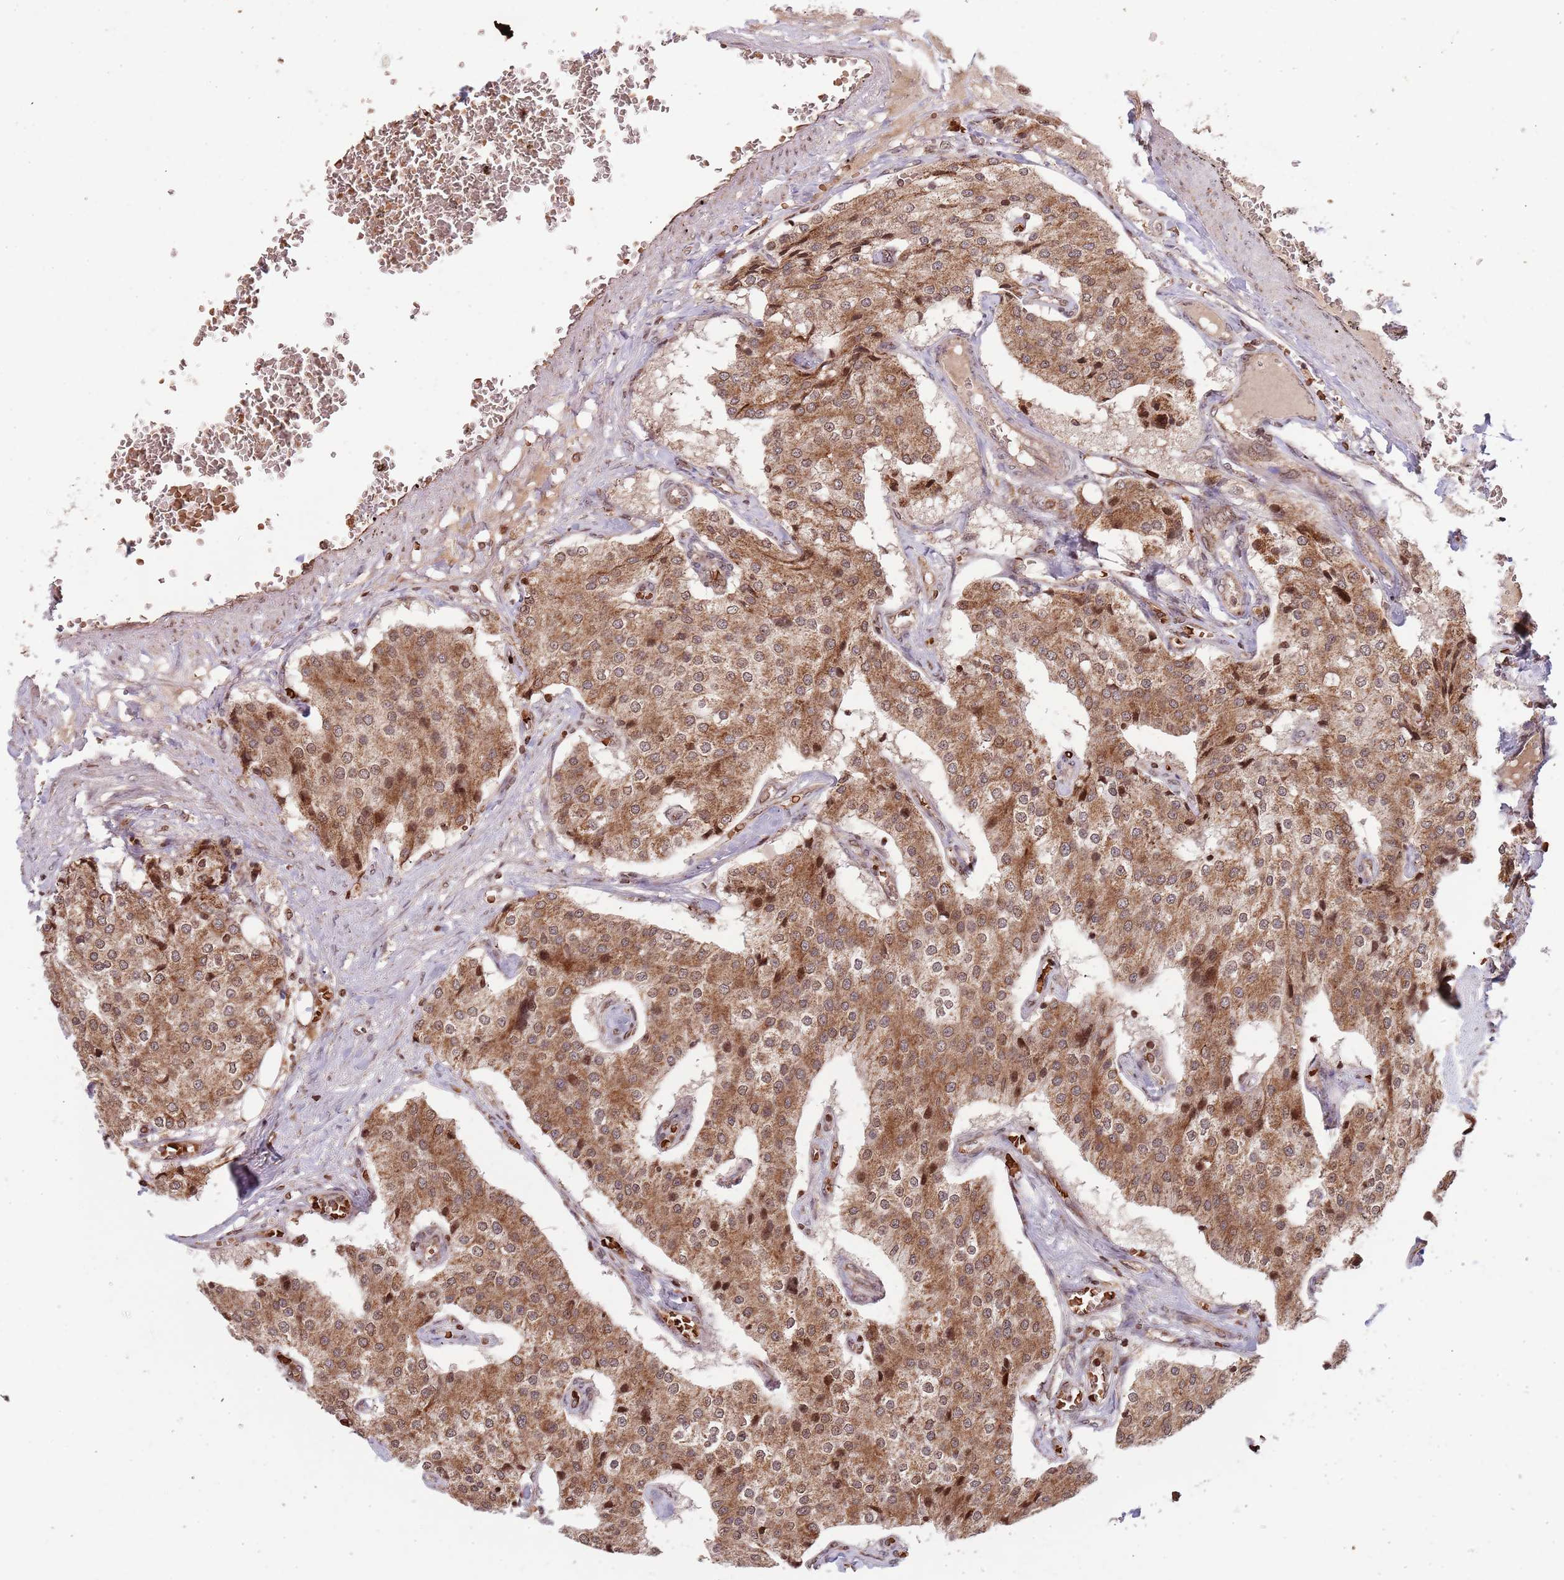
{"staining": {"intensity": "moderate", "quantity": ">75%", "location": "cytoplasmic/membranous"}, "tissue": "carcinoid", "cell_type": "Tumor cells", "image_type": "cancer", "snomed": [{"axis": "morphology", "description": "Carcinoid, malignant, NOS"}, {"axis": "topography", "description": "Colon"}], "caption": "This photomicrograph demonstrates carcinoid stained with immunohistochemistry to label a protein in brown. The cytoplasmic/membranous of tumor cells show moderate positivity for the protein. Nuclei are counter-stained blue.", "gene": "DCHS1", "patient": {"sex": "female", "age": 52}}